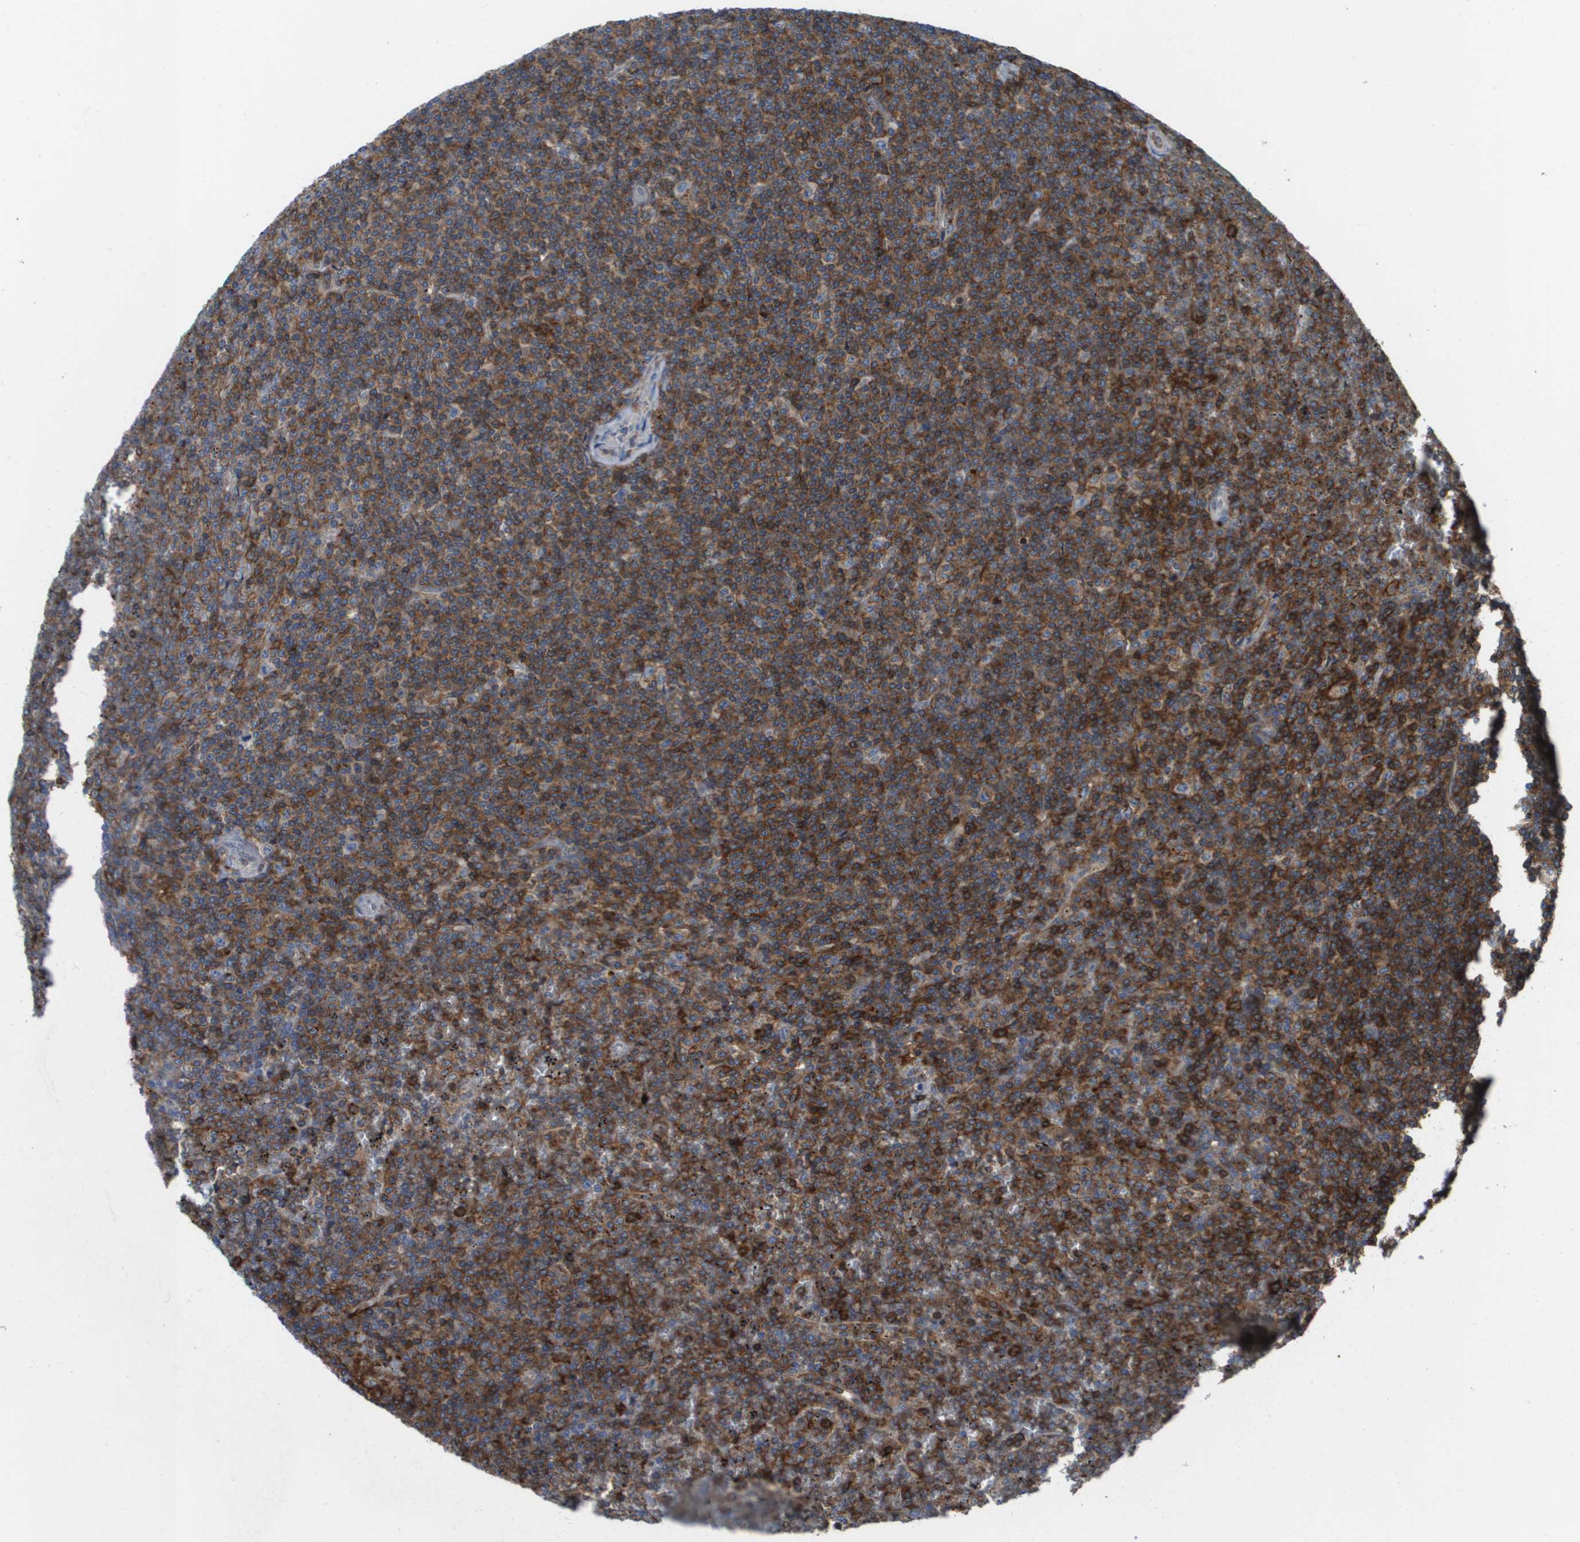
{"staining": {"intensity": "moderate", "quantity": ">75%", "location": "cytoplasmic/membranous"}, "tissue": "lymphoma", "cell_type": "Tumor cells", "image_type": "cancer", "snomed": [{"axis": "morphology", "description": "Malignant lymphoma, non-Hodgkin's type, Low grade"}, {"axis": "topography", "description": "Spleen"}], "caption": "High-power microscopy captured an IHC micrograph of low-grade malignant lymphoma, non-Hodgkin's type, revealing moderate cytoplasmic/membranous expression in approximately >75% of tumor cells.", "gene": "PASK", "patient": {"sex": "female", "age": 19}}